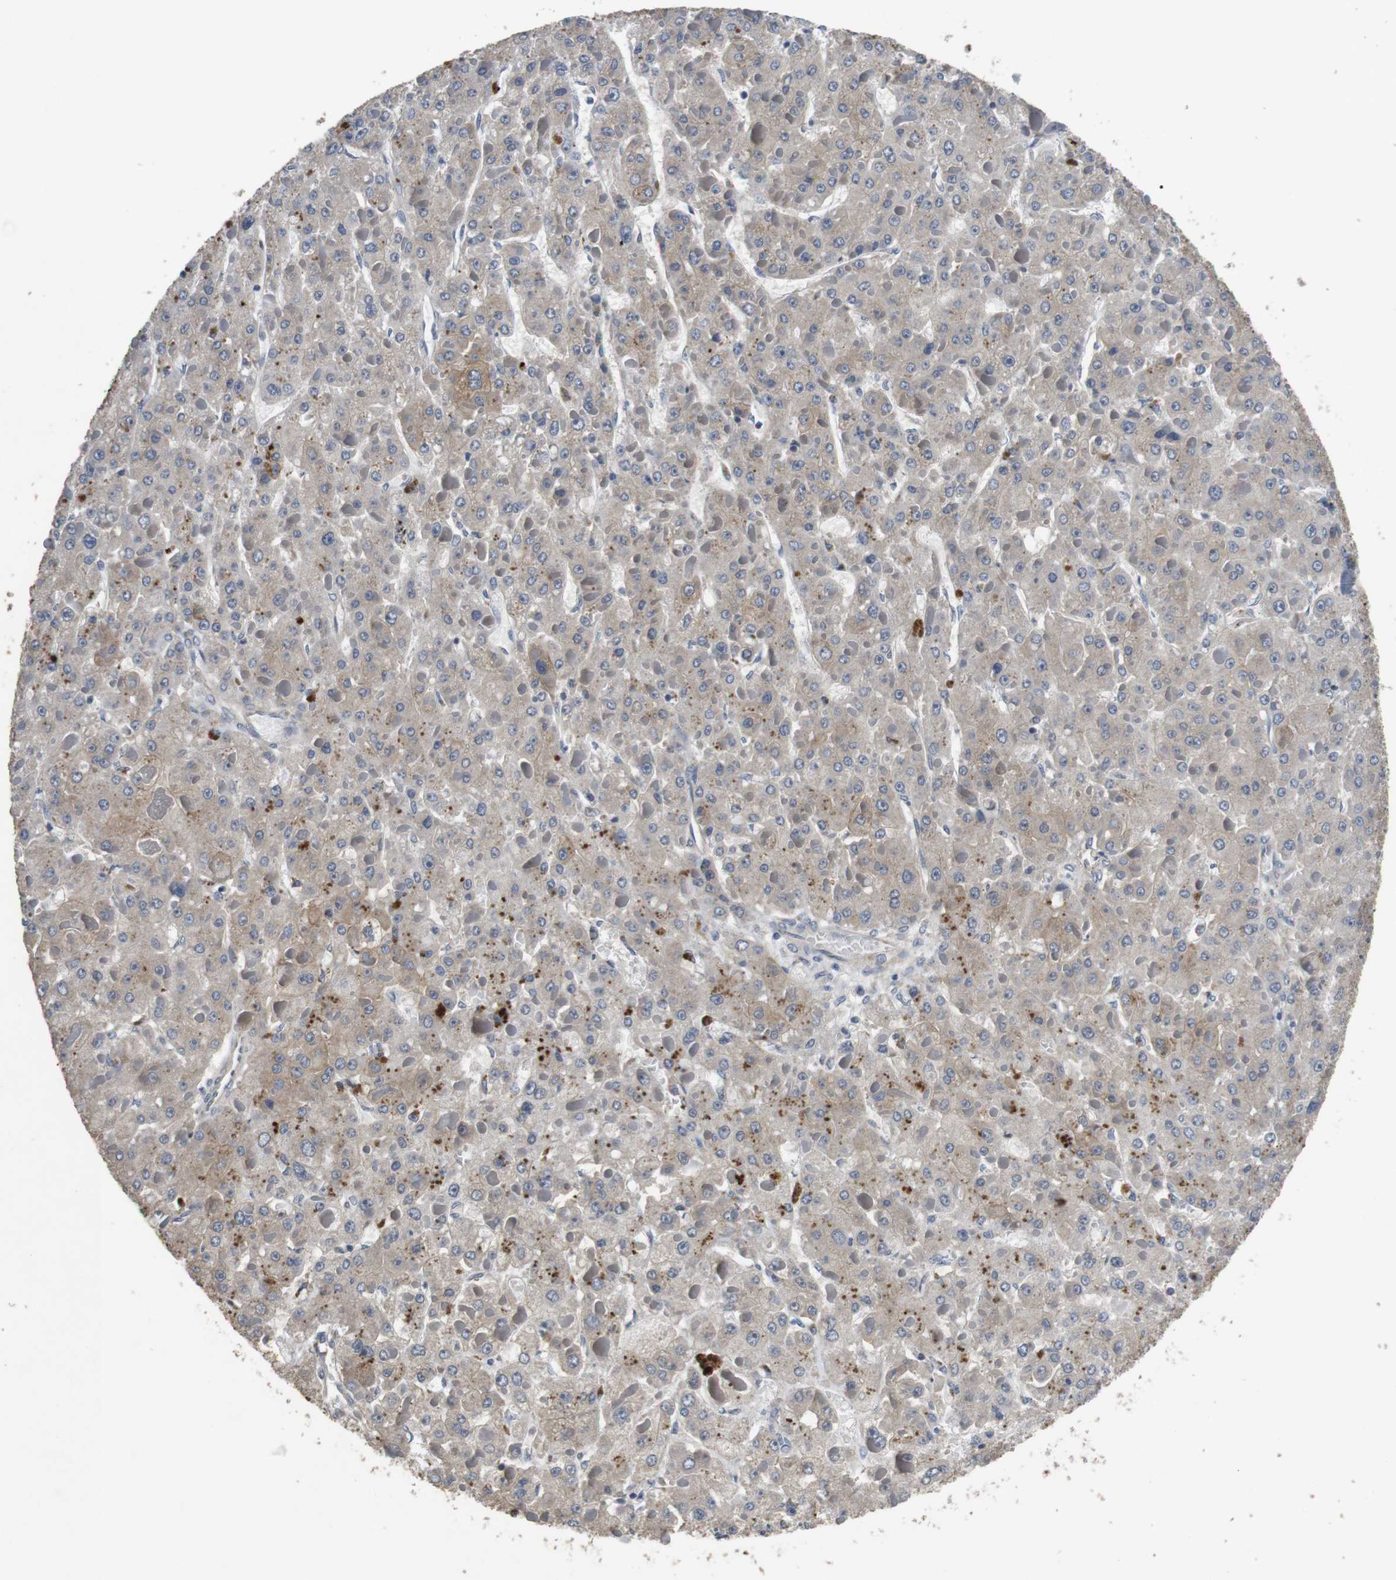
{"staining": {"intensity": "negative", "quantity": "none", "location": "none"}, "tissue": "liver cancer", "cell_type": "Tumor cells", "image_type": "cancer", "snomed": [{"axis": "morphology", "description": "Carcinoma, Hepatocellular, NOS"}, {"axis": "topography", "description": "Liver"}], "caption": "A photomicrograph of hepatocellular carcinoma (liver) stained for a protein shows no brown staining in tumor cells.", "gene": "ADGRL3", "patient": {"sex": "female", "age": 73}}